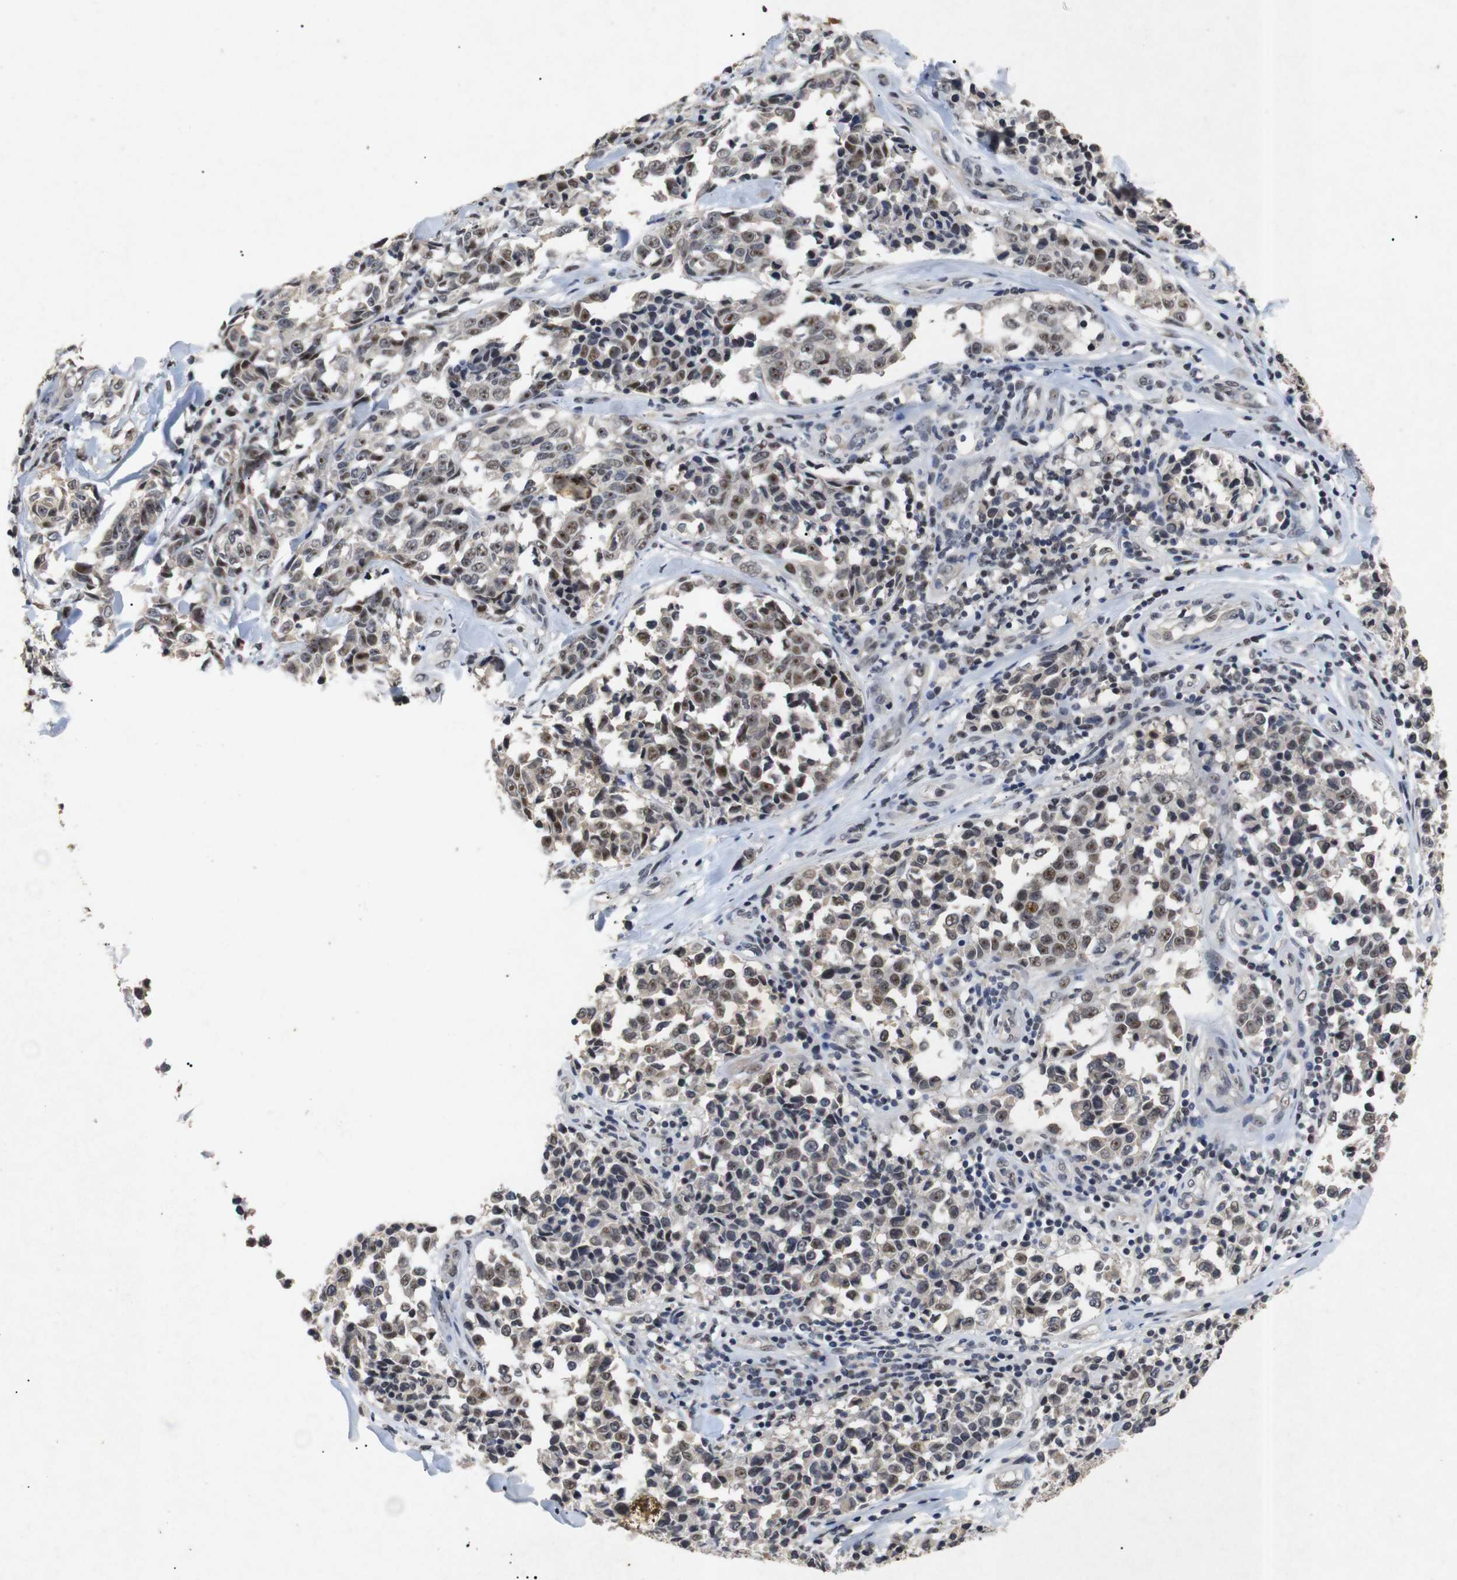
{"staining": {"intensity": "moderate", "quantity": ">75%", "location": "nuclear"}, "tissue": "melanoma", "cell_type": "Tumor cells", "image_type": "cancer", "snomed": [{"axis": "morphology", "description": "Malignant melanoma, NOS"}, {"axis": "topography", "description": "Skin"}], "caption": "Immunohistochemistry (DAB (3,3'-diaminobenzidine)) staining of malignant melanoma demonstrates moderate nuclear protein expression in about >75% of tumor cells.", "gene": "PARN", "patient": {"sex": "female", "age": 64}}